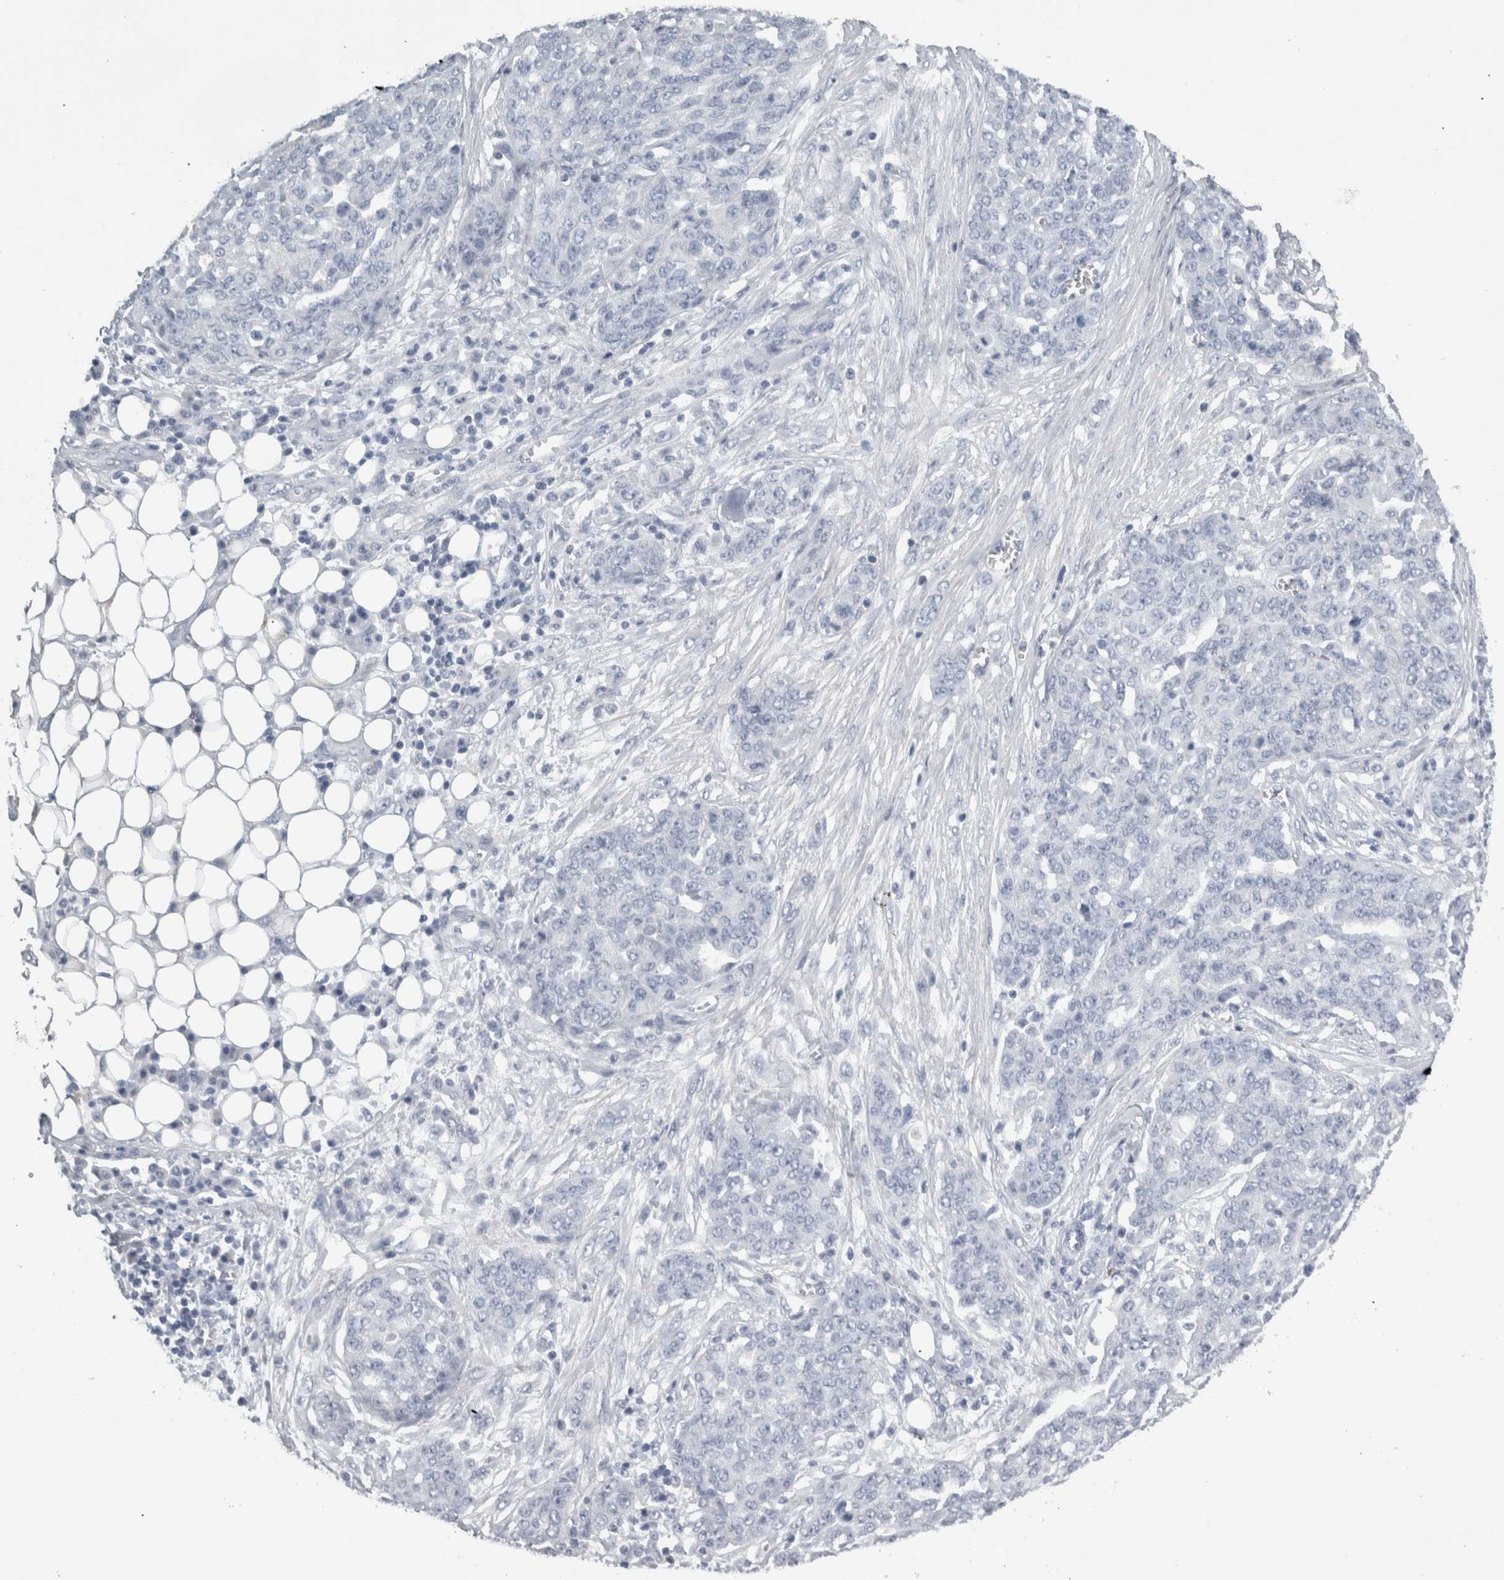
{"staining": {"intensity": "negative", "quantity": "none", "location": "none"}, "tissue": "ovarian cancer", "cell_type": "Tumor cells", "image_type": "cancer", "snomed": [{"axis": "morphology", "description": "Cystadenocarcinoma, serous, NOS"}, {"axis": "topography", "description": "Soft tissue"}, {"axis": "topography", "description": "Ovary"}], "caption": "Tumor cells are negative for protein expression in human ovarian cancer (serous cystadenocarcinoma).", "gene": "TCAP", "patient": {"sex": "female", "age": 57}}